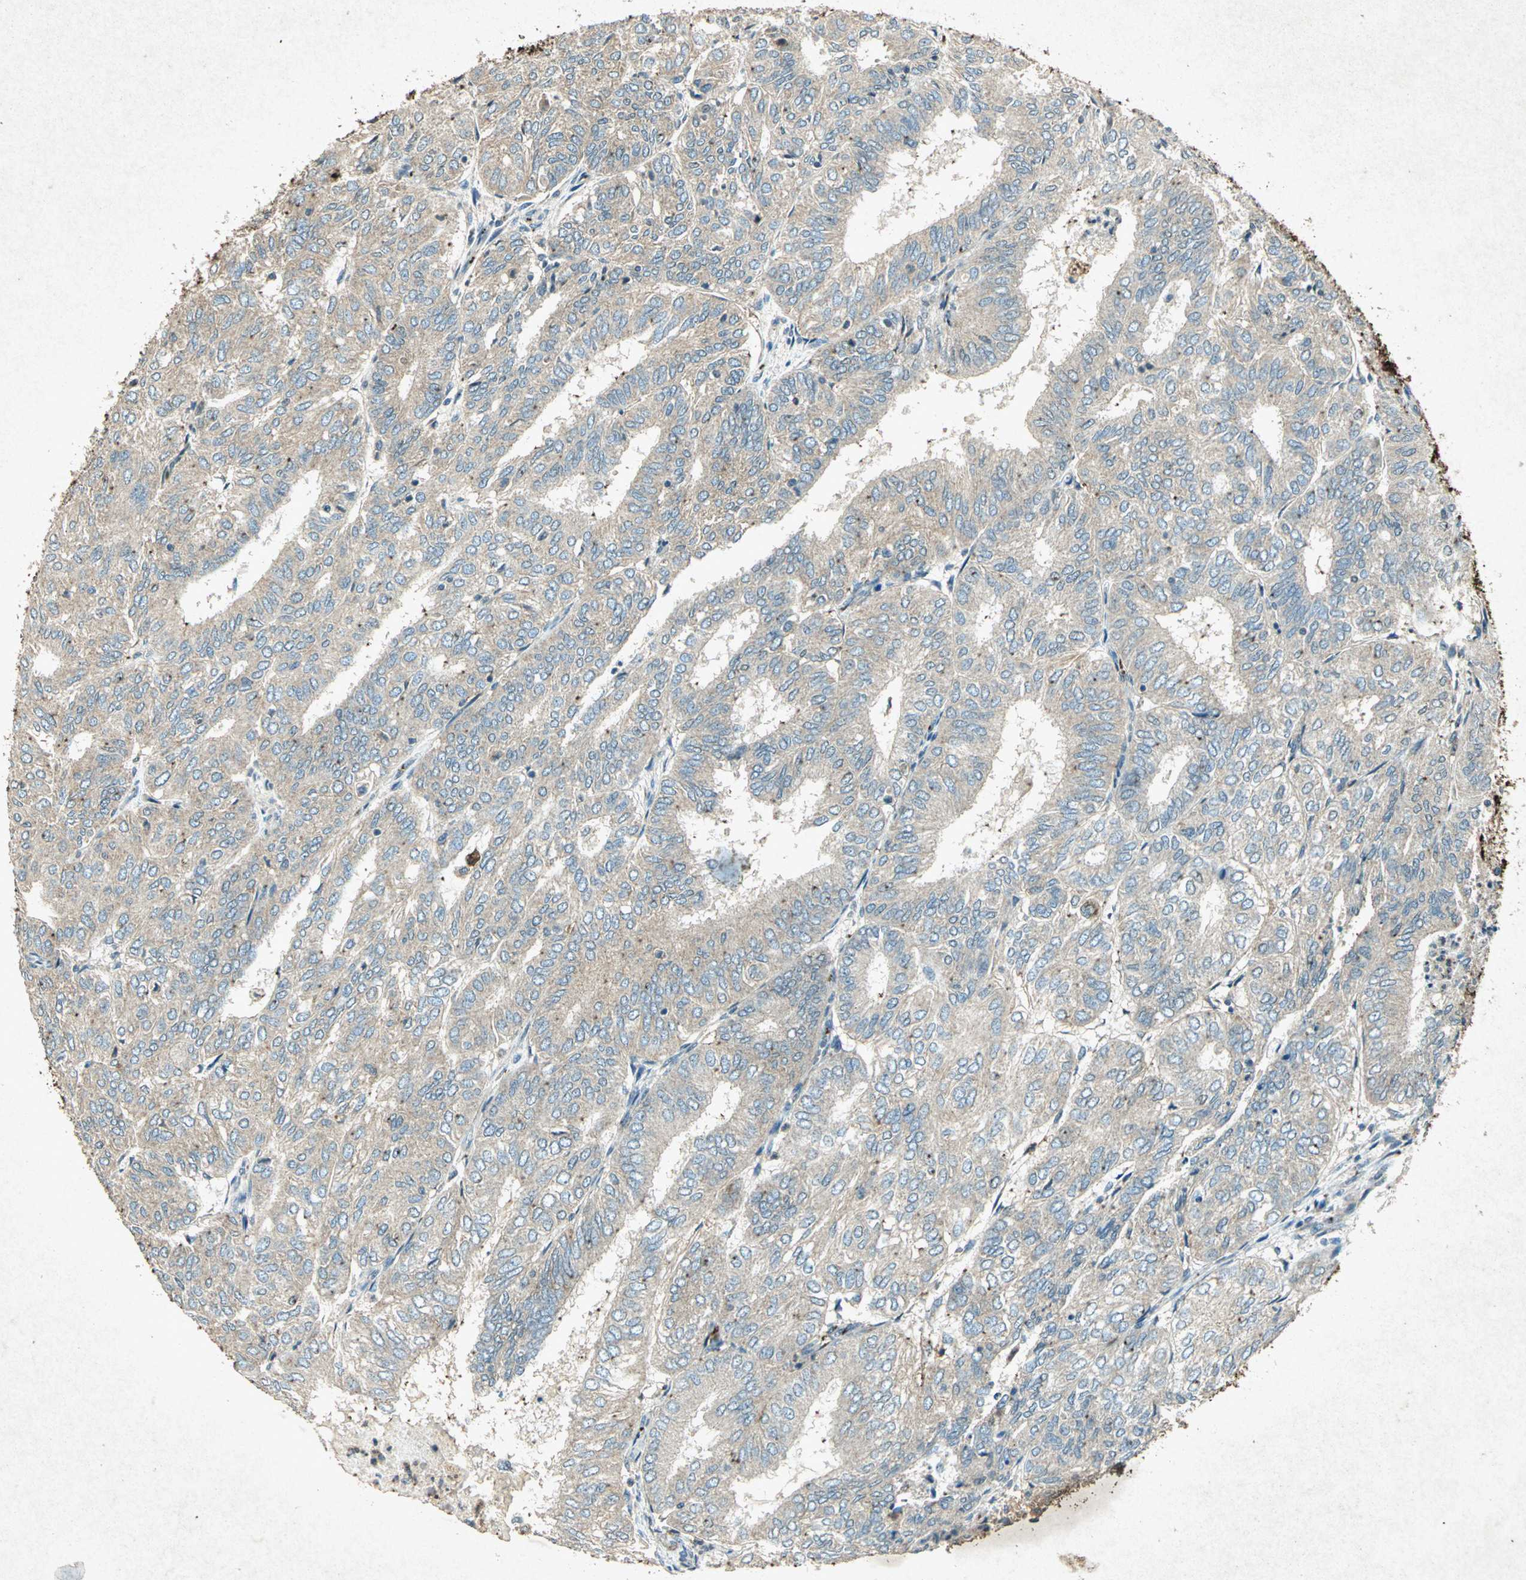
{"staining": {"intensity": "weak", "quantity": ">75%", "location": "cytoplasmic/membranous"}, "tissue": "endometrial cancer", "cell_type": "Tumor cells", "image_type": "cancer", "snomed": [{"axis": "morphology", "description": "Adenocarcinoma, NOS"}, {"axis": "topography", "description": "Uterus"}], "caption": "This is a micrograph of immunohistochemistry staining of endometrial adenocarcinoma, which shows weak positivity in the cytoplasmic/membranous of tumor cells.", "gene": "PSEN1", "patient": {"sex": "female", "age": 60}}